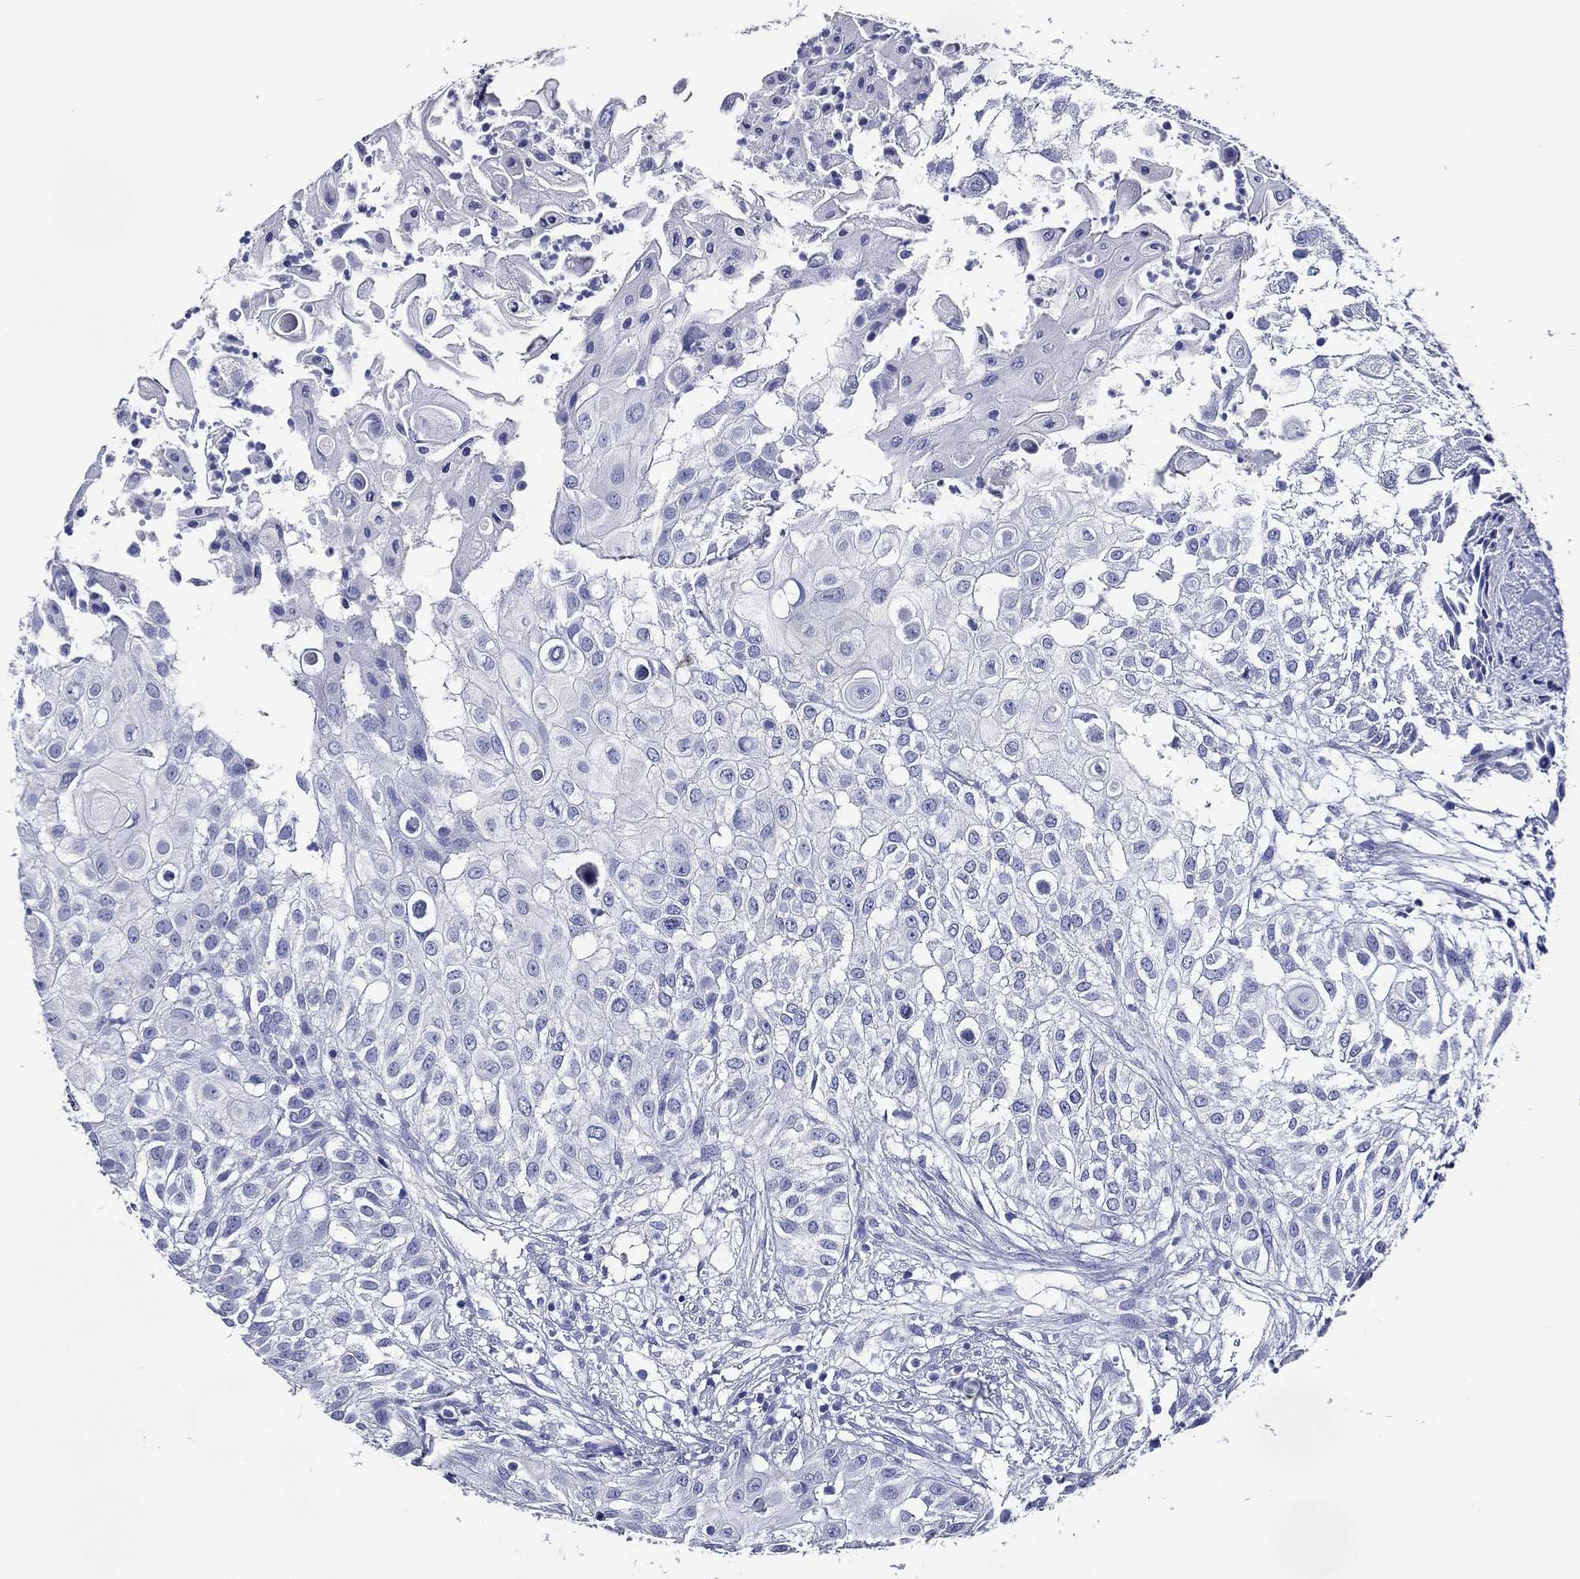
{"staining": {"intensity": "negative", "quantity": "none", "location": "none"}, "tissue": "urothelial cancer", "cell_type": "Tumor cells", "image_type": "cancer", "snomed": [{"axis": "morphology", "description": "Urothelial carcinoma, High grade"}, {"axis": "topography", "description": "Urinary bladder"}], "caption": "Tumor cells show no significant expression in urothelial cancer. (DAB (3,3'-diaminobenzidine) IHC, high magnification).", "gene": "ACE2", "patient": {"sex": "female", "age": 79}}